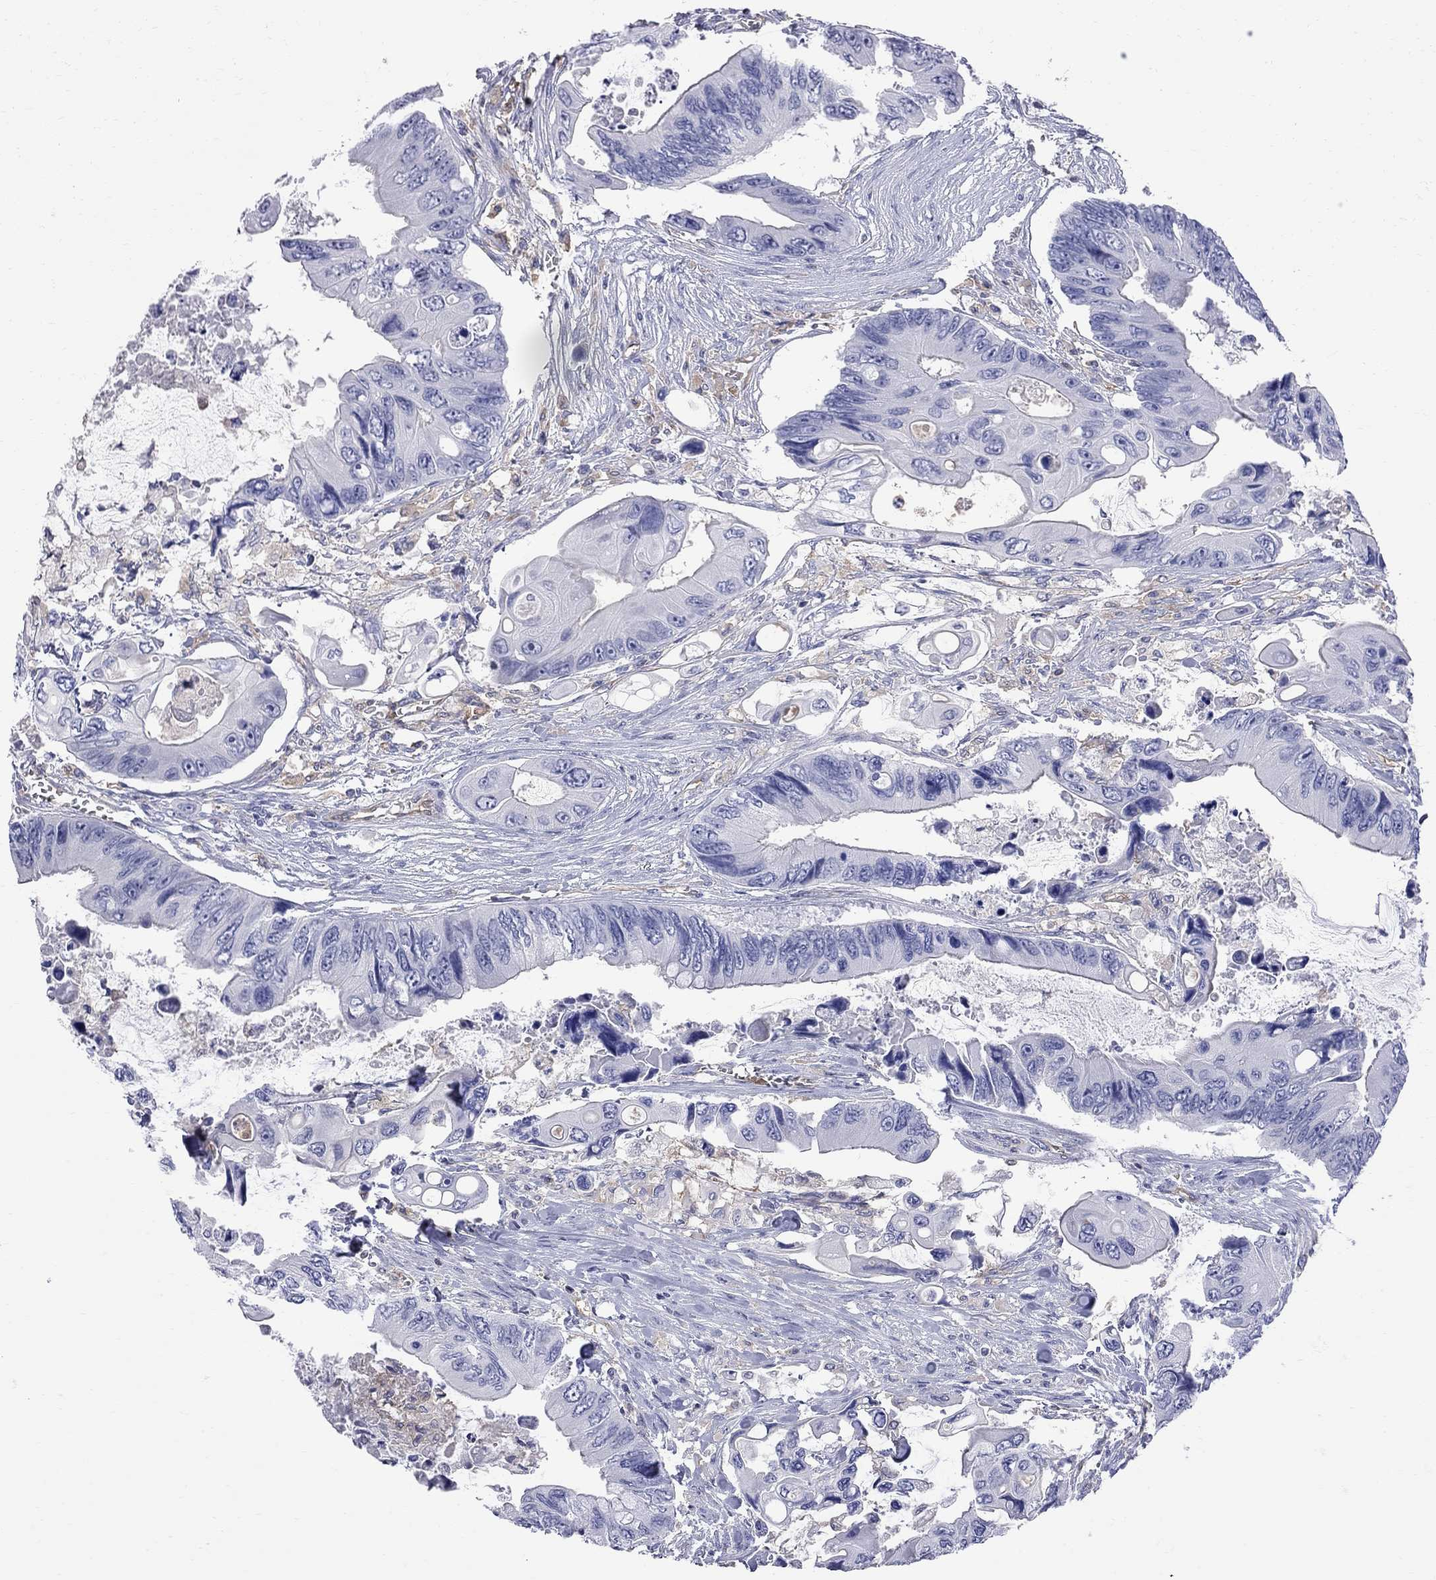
{"staining": {"intensity": "negative", "quantity": "none", "location": "none"}, "tissue": "colorectal cancer", "cell_type": "Tumor cells", "image_type": "cancer", "snomed": [{"axis": "morphology", "description": "Adenocarcinoma, NOS"}, {"axis": "topography", "description": "Rectum"}], "caption": "Colorectal cancer (adenocarcinoma) was stained to show a protein in brown. There is no significant expression in tumor cells.", "gene": "ABI3", "patient": {"sex": "male", "age": 63}}